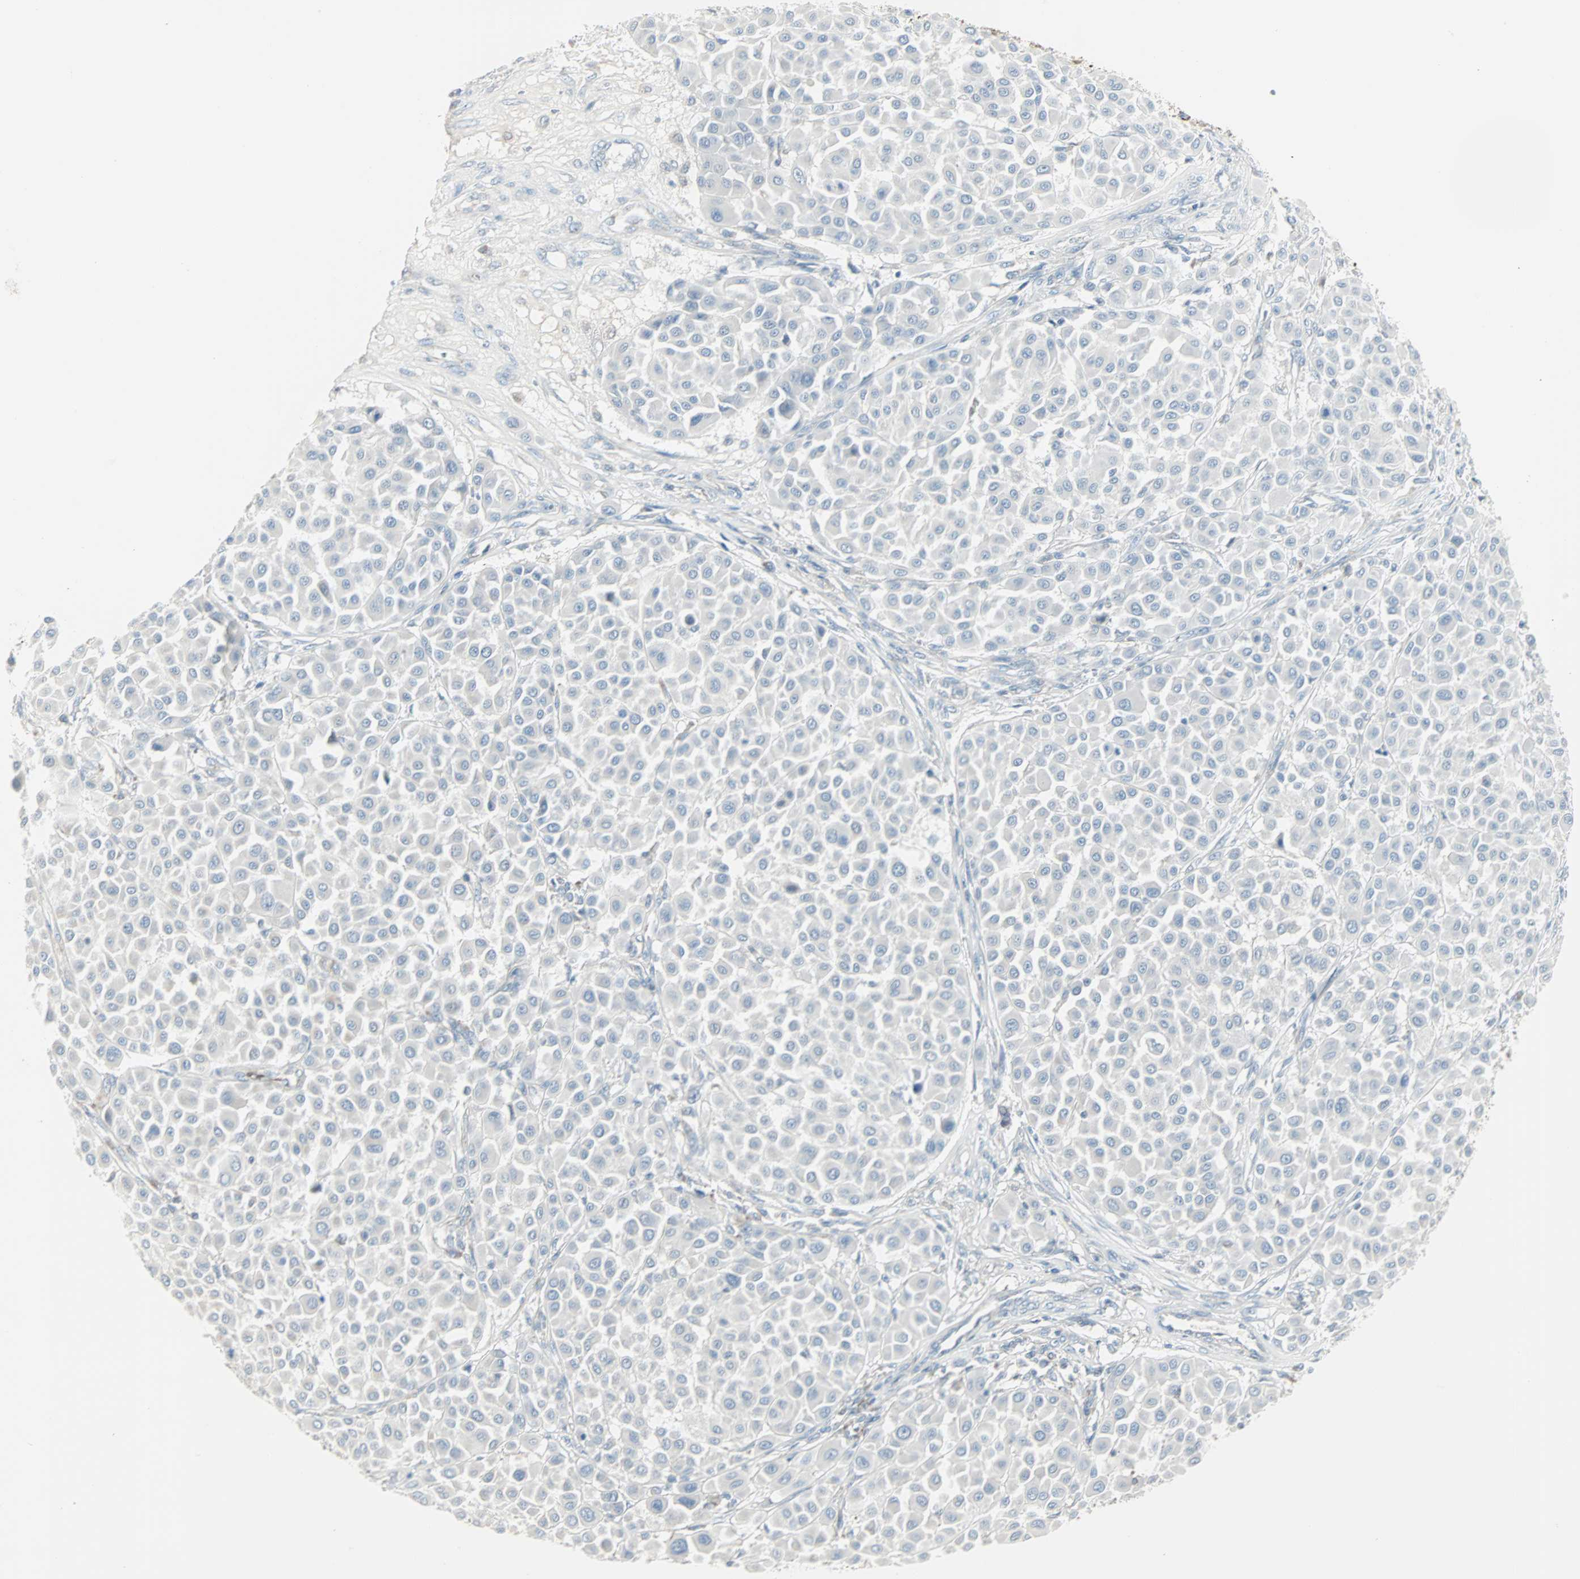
{"staining": {"intensity": "negative", "quantity": "none", "location": "none"}, "tissue": "melanoma", "cell_type": "Tumor cells", "image_type": "cancer", "snomed": [{"axis": "morphology", "description": "Malignant melanoma, Metastatic site"}, {"axis": "topography", "description": "Soft tissue"}], "caption": "Immunohistochemistry of human malignant melanoma (metastatic site) exhibits no staining in tumor cells. (Stains: DAB (3,3'-diaminobenzidine) immunohistochemistry with hematoxylin counter stain, Microscopy: brightfield microscopy at high magnification).", "gene": "IDH2", "patient": {"sex": "male", "age": 41}}